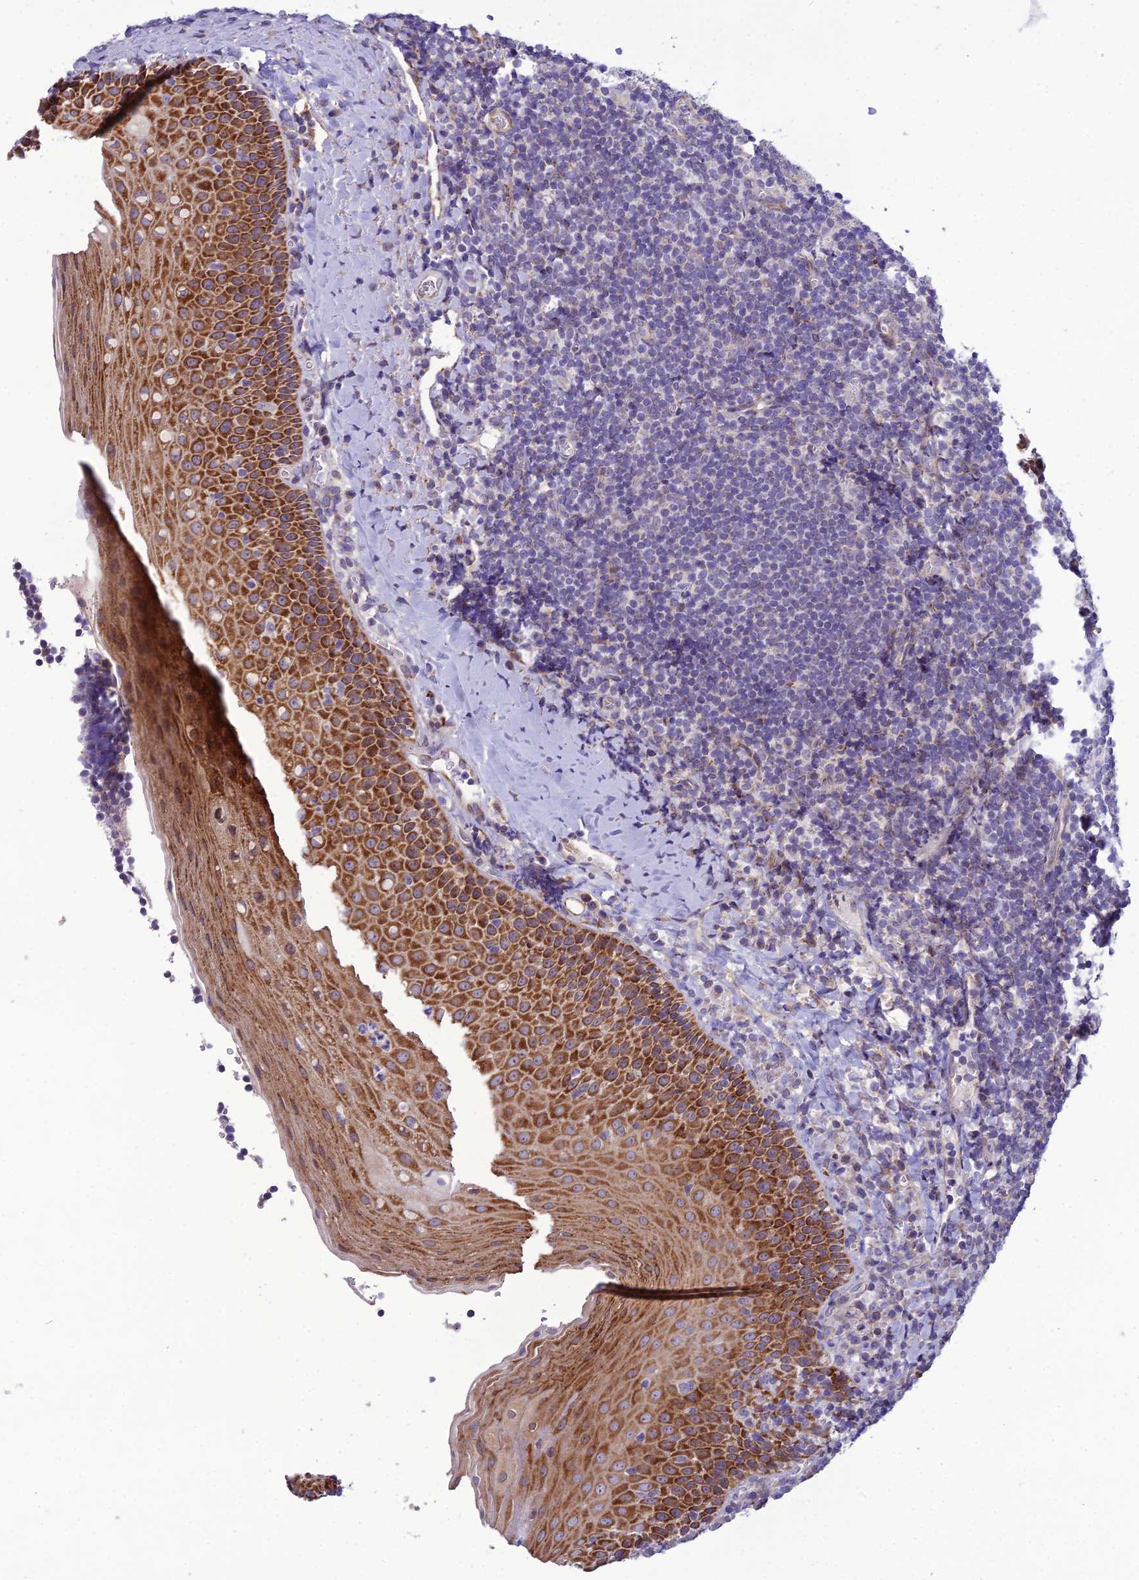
{"staining": {"intensity": "negative", "quantity": "none", "location": "none"}, "tissue": "tonsil", "cell_type": "Germinal center cells", "image_type": "normal", "snomed": [{"axis": "morphology", "description": "Normal tissue, NOS"}, {"axis": "topography", "description": "Tonsil"}], "caption": "Normal tonsil was stained to show a protein in brown. There is no significant positivity in germinal center cells.", "gene": "NODAL", "patient": {"sex": "male", "age": 27}}